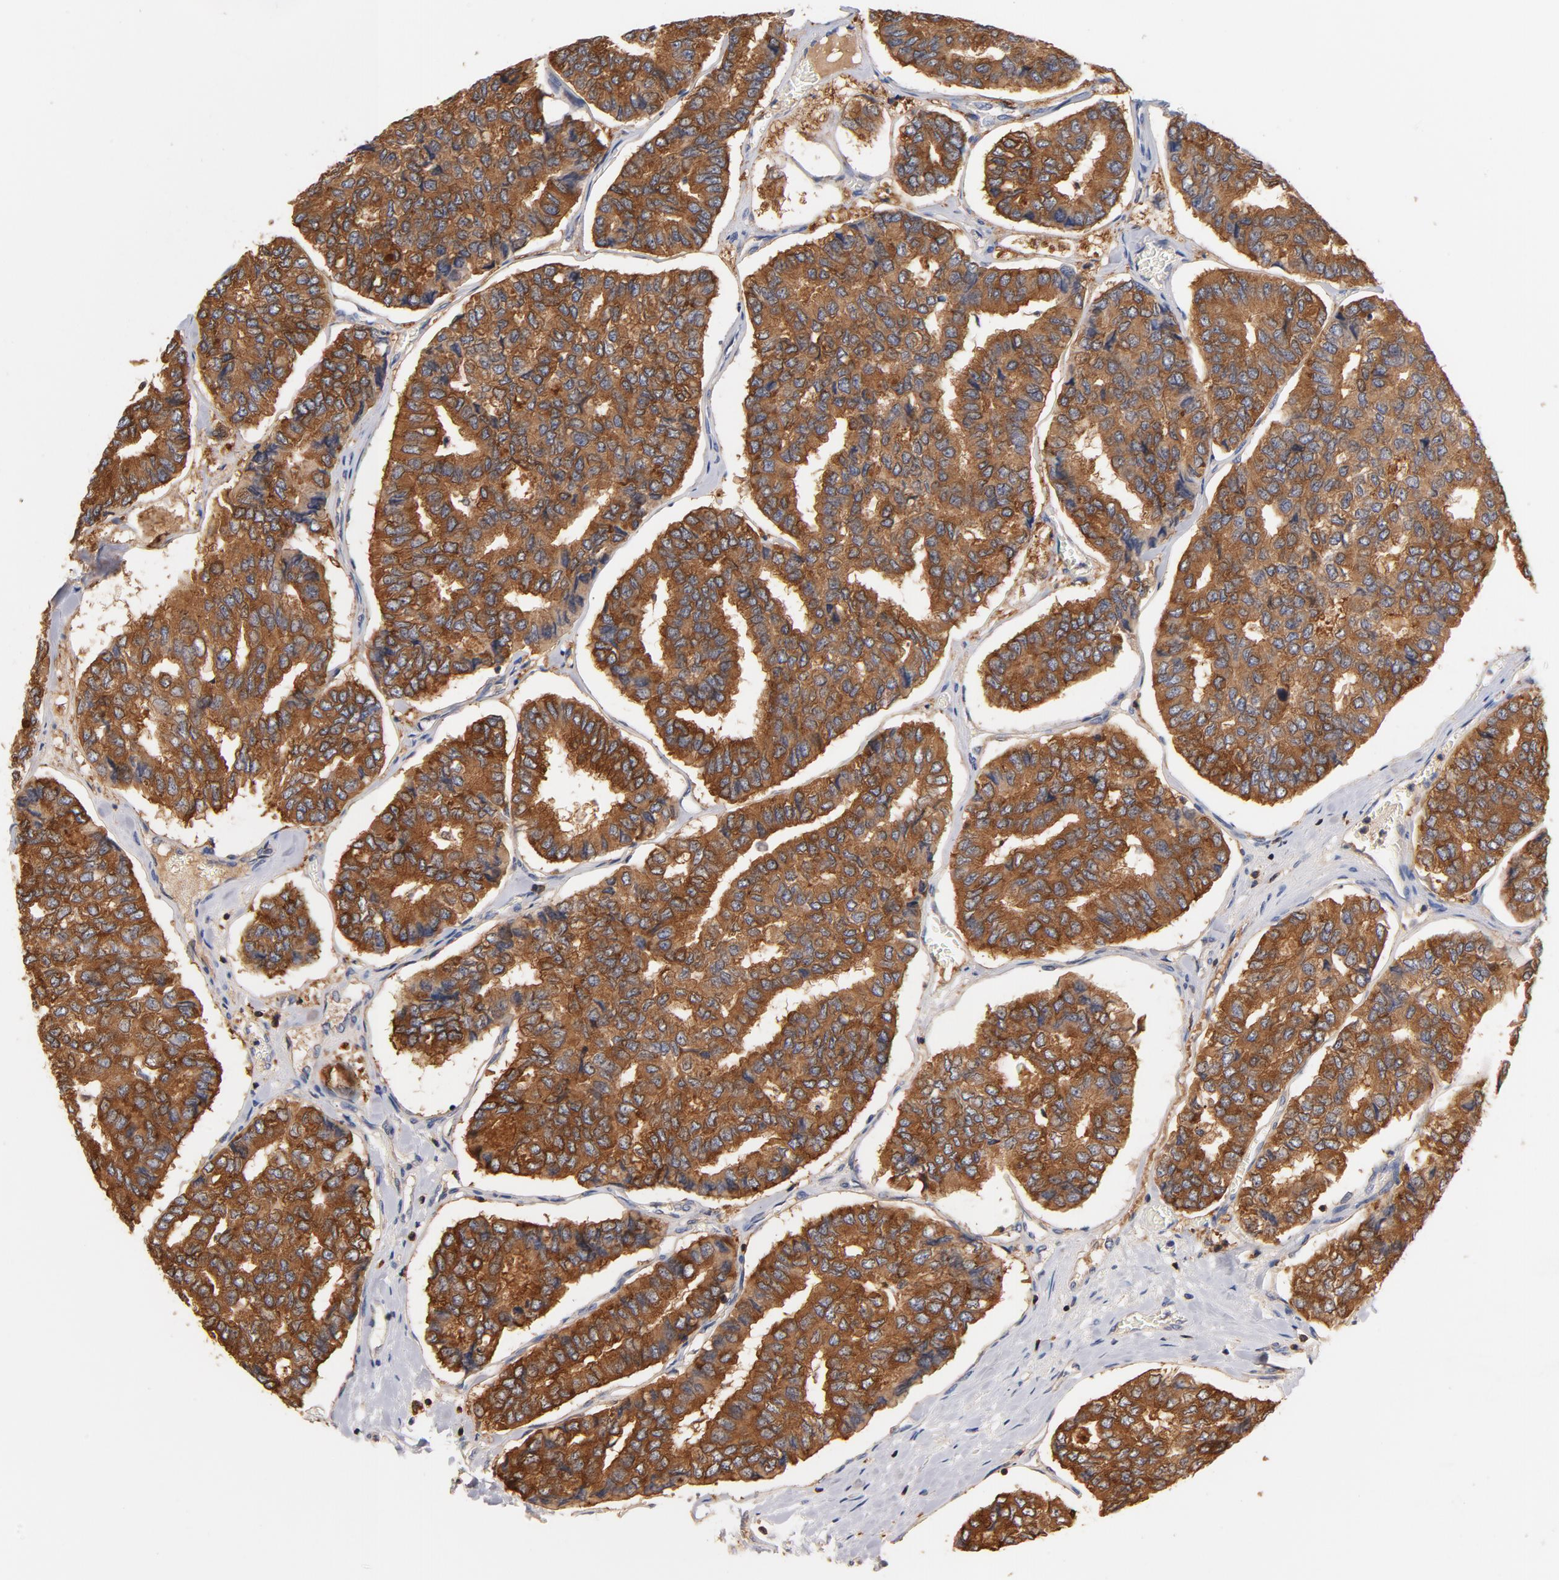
{"staining": {"intensity": "strong", "quantity": ">75%", "location": "cytoplasmic/membranous"}, "tissue": "thyroid cancer", "cell_type": "Tumor cells", "image_type": "cancer", "snomed": [{"axis": "morphology", "description": "Papillary adenocarcinoma, NOS"}, {"axis": "topography", "description": "Thyroid gland"}], "caption": "Thyroid cancer (papillary adenocarcinoma) stained with IHC reveals strong cytoplasmic/membranous positivity in about >75% of tumor cells.", "gene": "EZR", "patient": {"sex": "female", "age": 35}}